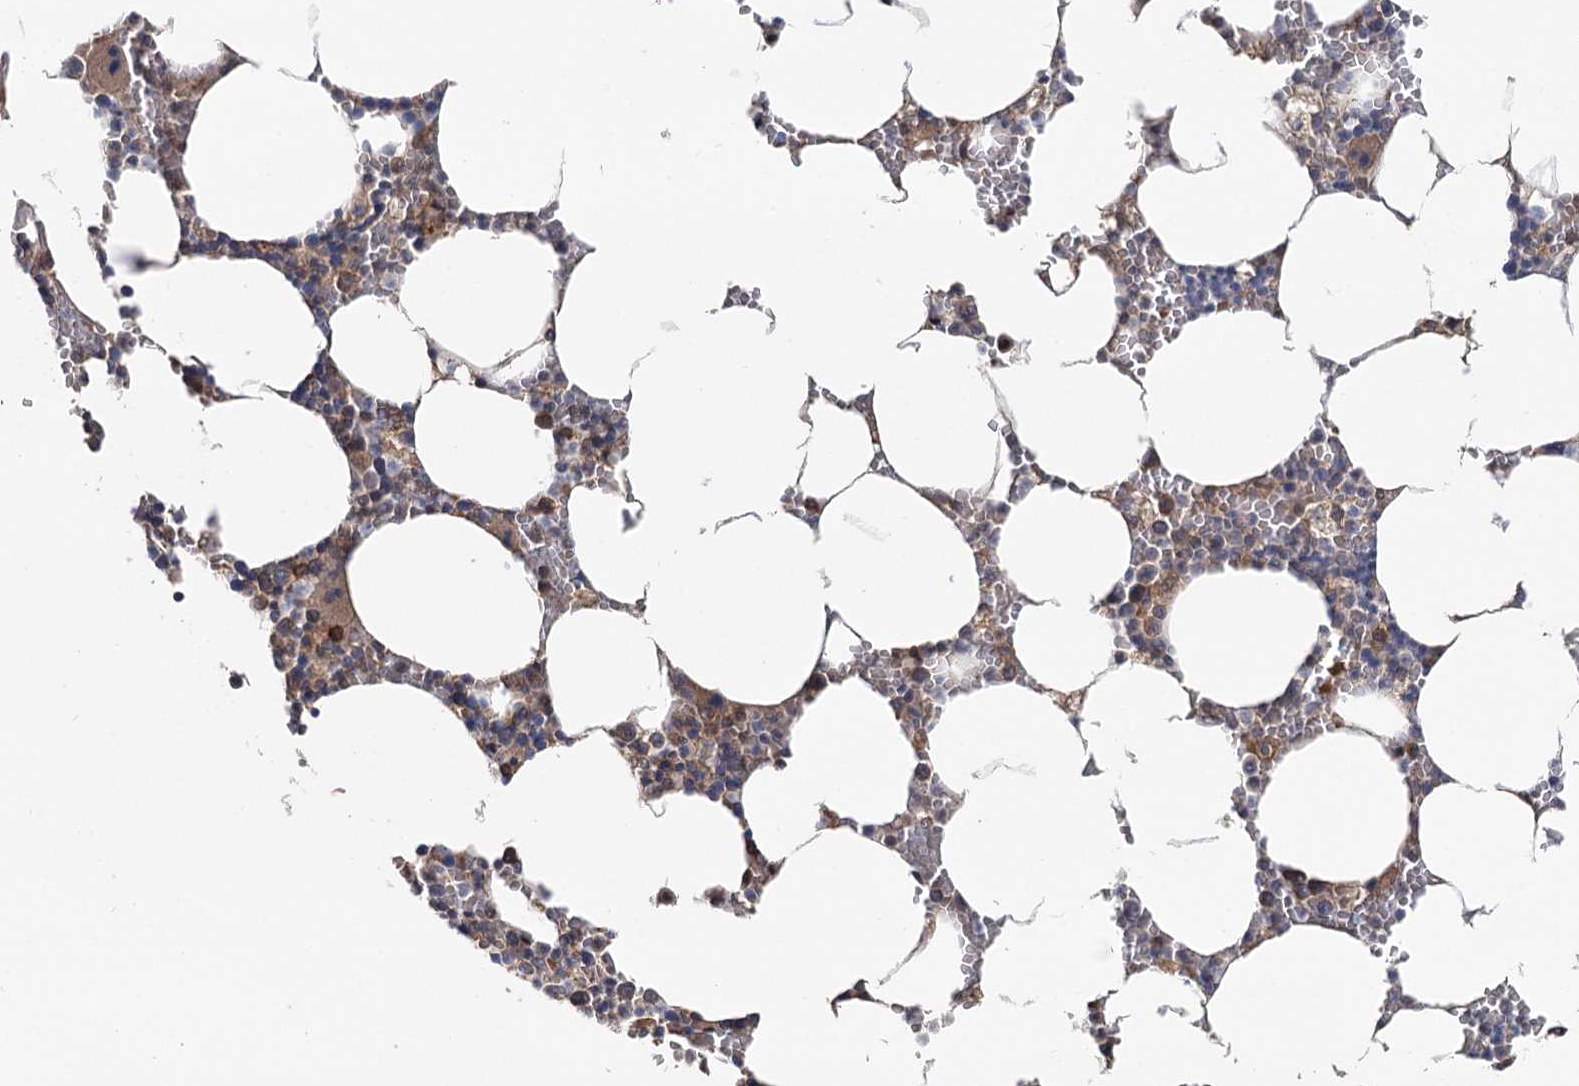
{"staining": {"intensity": "moderate", "quantity": "<25%", "location": "cytoplasmic/membranous"}, "tissue": "bone marrow", "cell_type": "Hematopoietic cells", "image_type": "normal", "snomed": [{"axis": "morphology", "description": "Normal tissue, NOS"}, {"axis": "topography", "description": "Bone marrow"}], "caption": "About <25% of hematopoietic cells in unremarkable bone marrow display moderate cytoplasmic/membranous protein staining as visualized by brown immunohistochemical staining.", "gene": "STX6", "patient": {"sex": "male", "age": 70}}